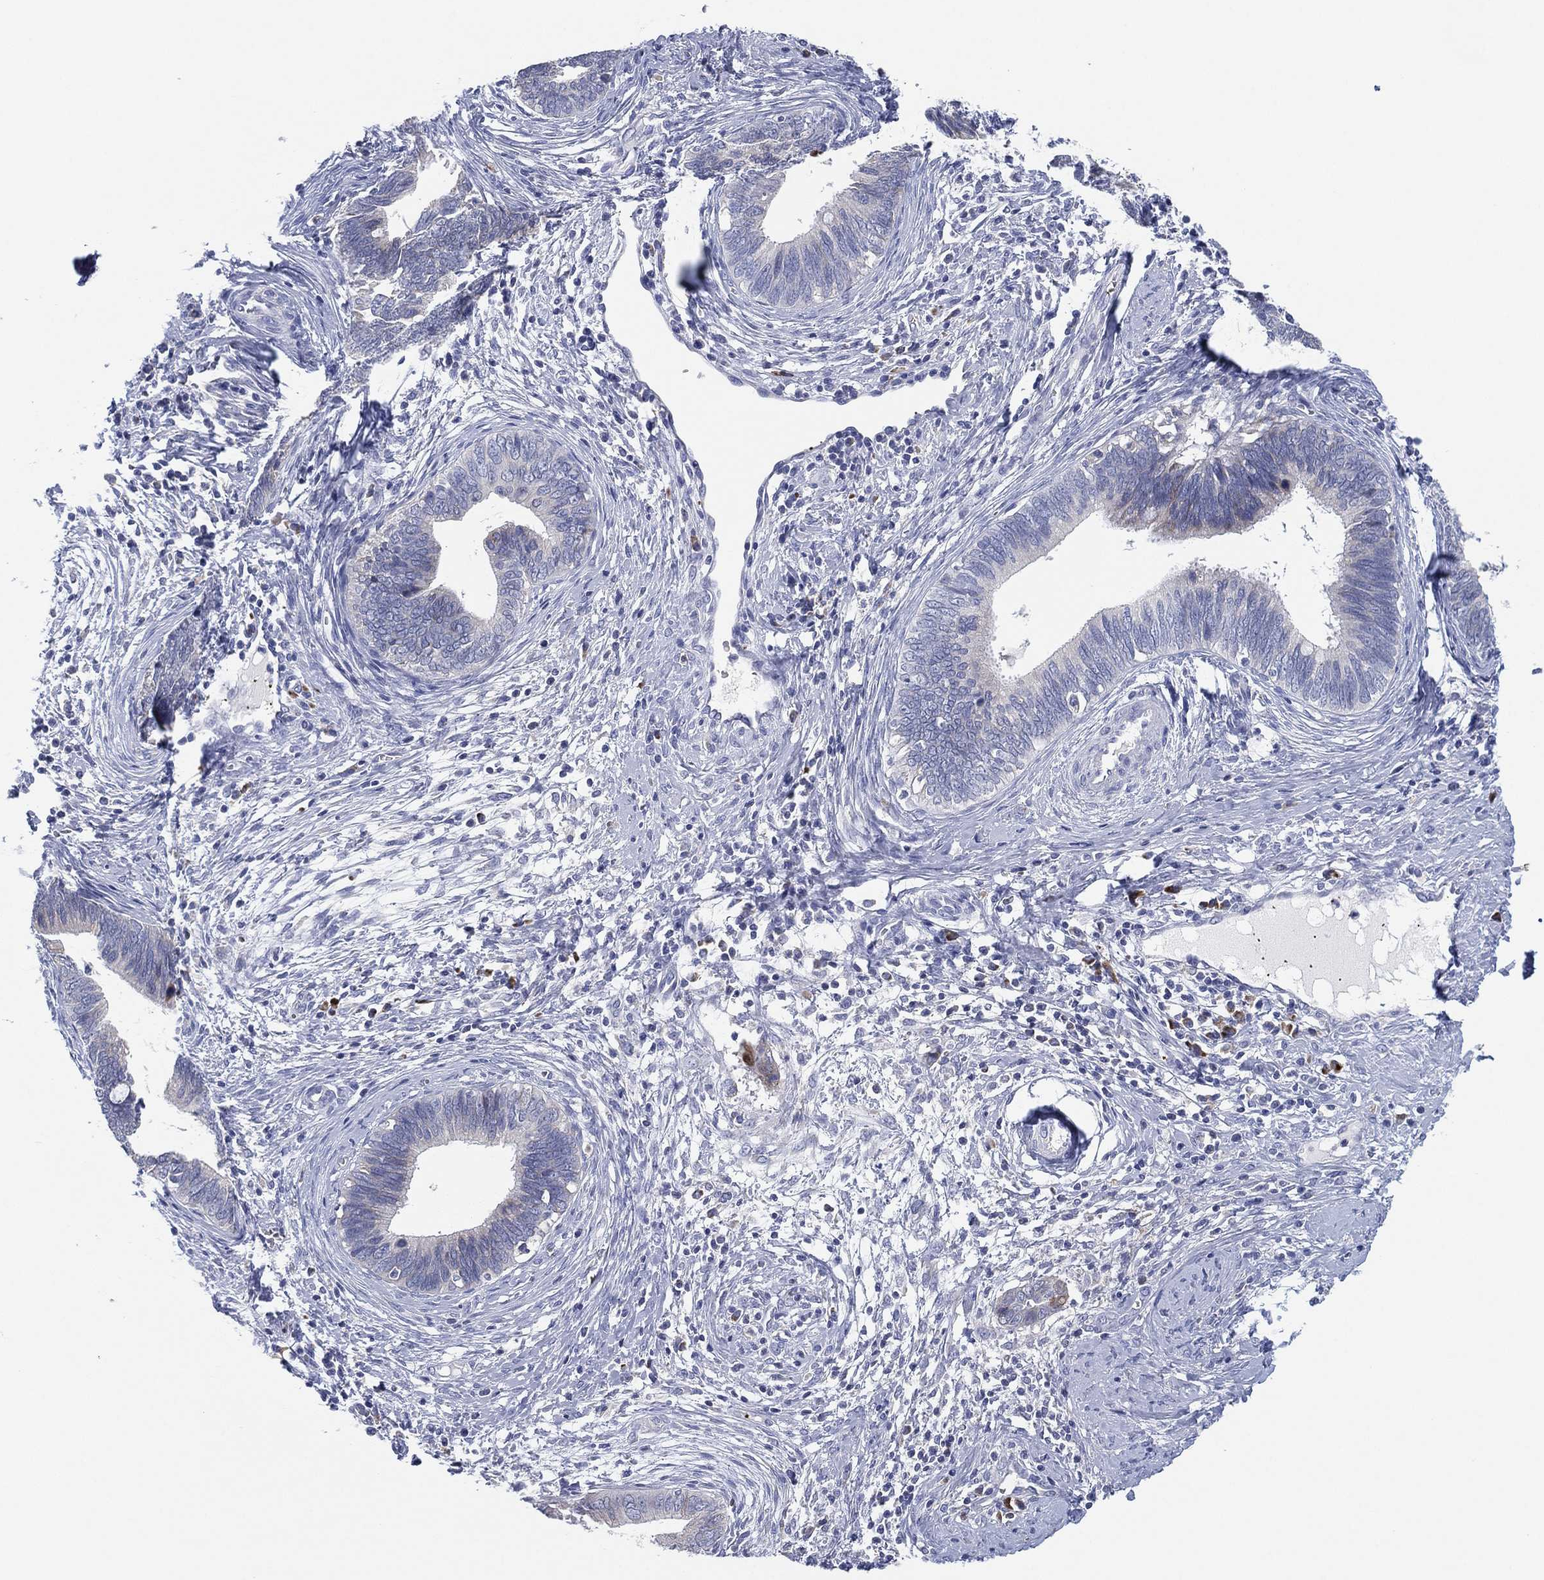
{"staining": {"intensity": "moderate", "quantity": "<25%", "location": "cytoplasmic/membranous"}, "tissue": "cervical cancer", "cell_type": "Tumor cells", "image_type": "cancer", "snomed": [{"axis": "morphology", "description": "Adenocarcinoma, NOS"}, {"axis": "topography", "description": "Cervix"}], "caption": "Cervical cancer stained for a protein (brown) exhibits moderate cytoplasmic/membranous positive positivity in approximately <25% of tumor cells.", "gene": "TMEM40", "patient": {"sex": "female", "age": 42}}